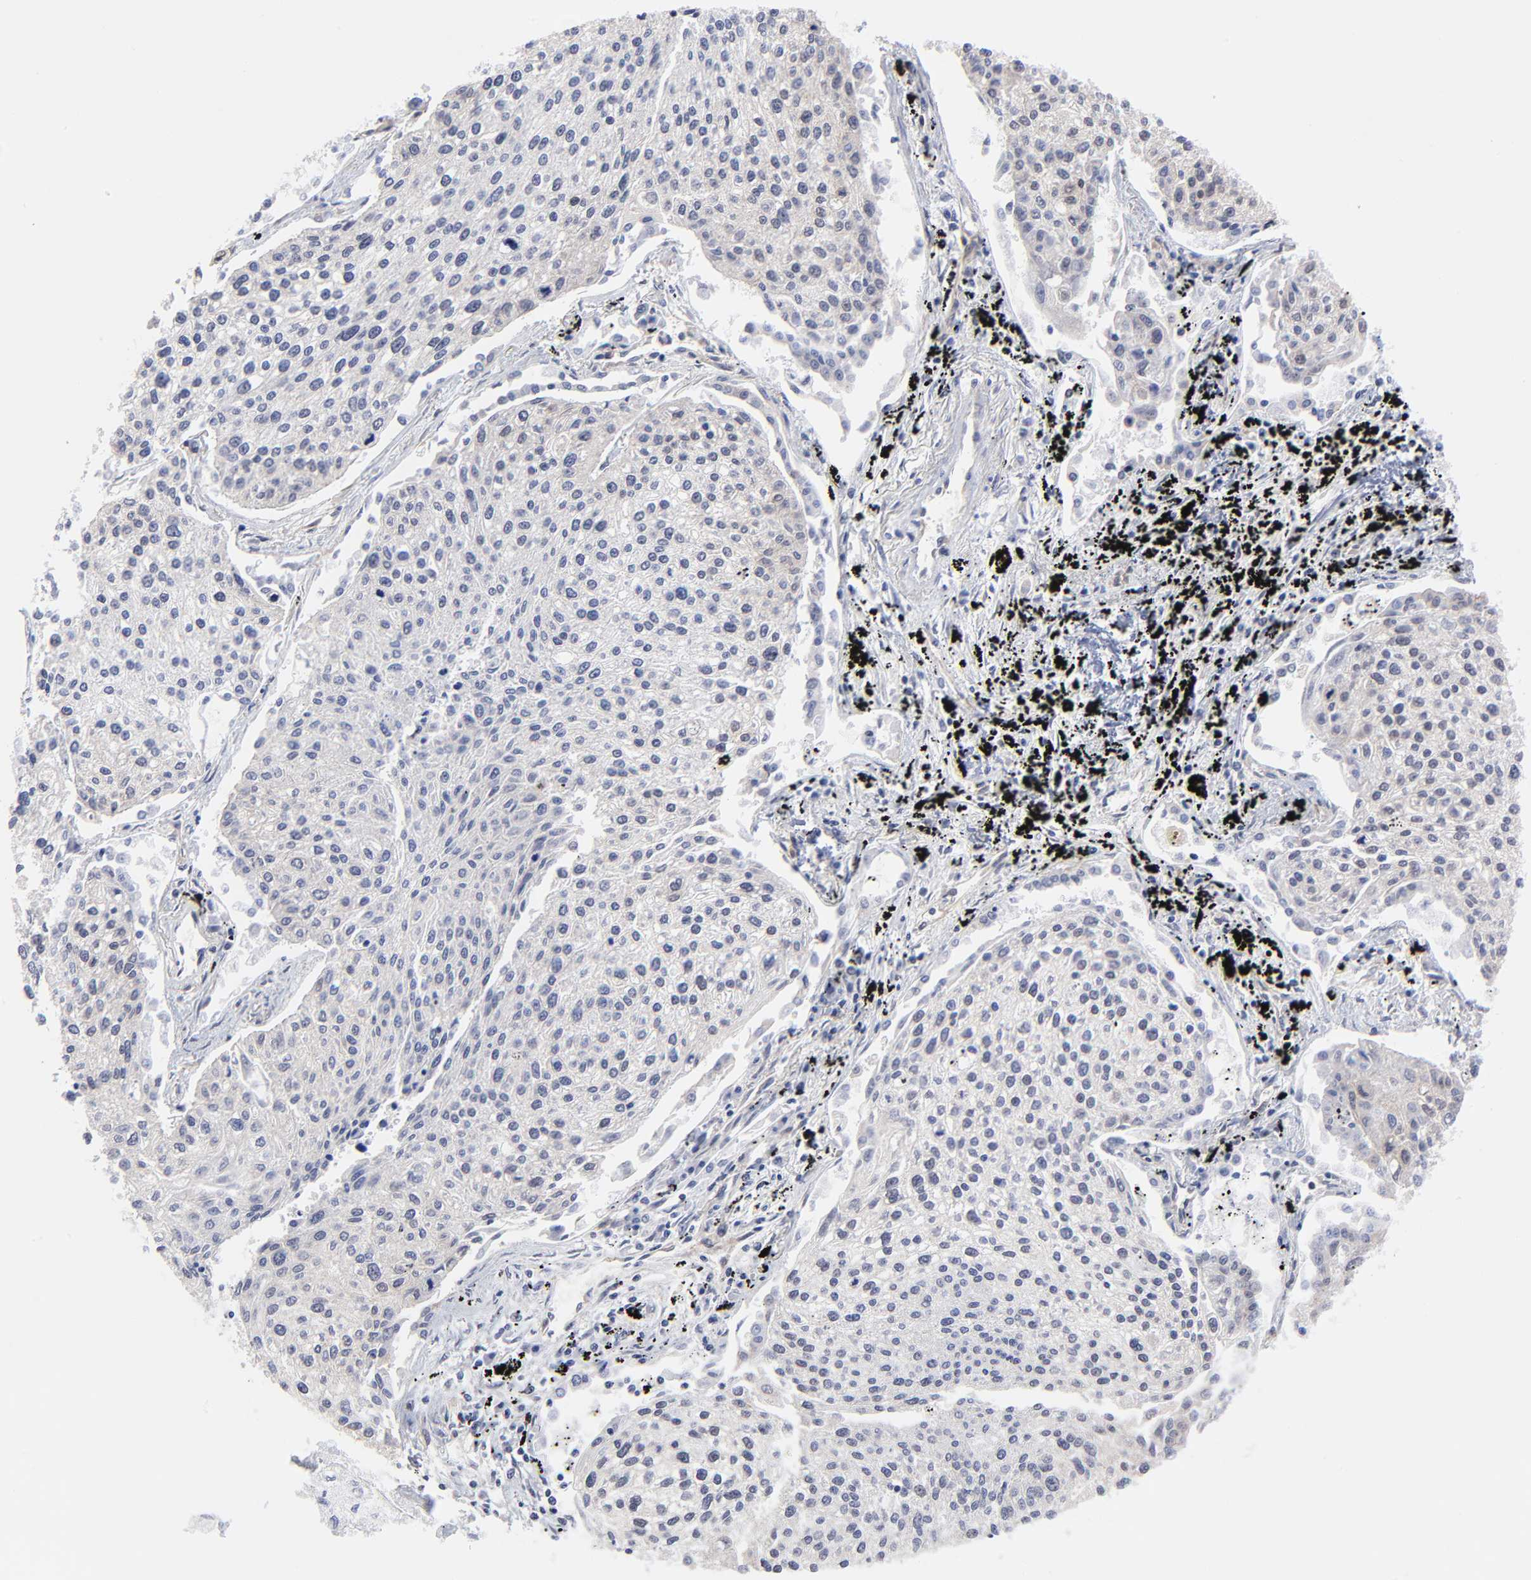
{"staining": {"intensity": "negative", "quantity": "none", "location": "none"}, "tissue": "lung cancer", "cell_type": "Tumor cells", "image_type": "cancer", "snomed": [{"axis": "morphology", "description": "Squamous cell carcinoma, NOS"}, {"axis": "topography", "description": "Lung"}], "caption": "Tumor cells show no significant protein positivity in lung squamous cell carcinoma.", "gene": "FBXO8", "patient": {"sex": "male", "age": 75}}